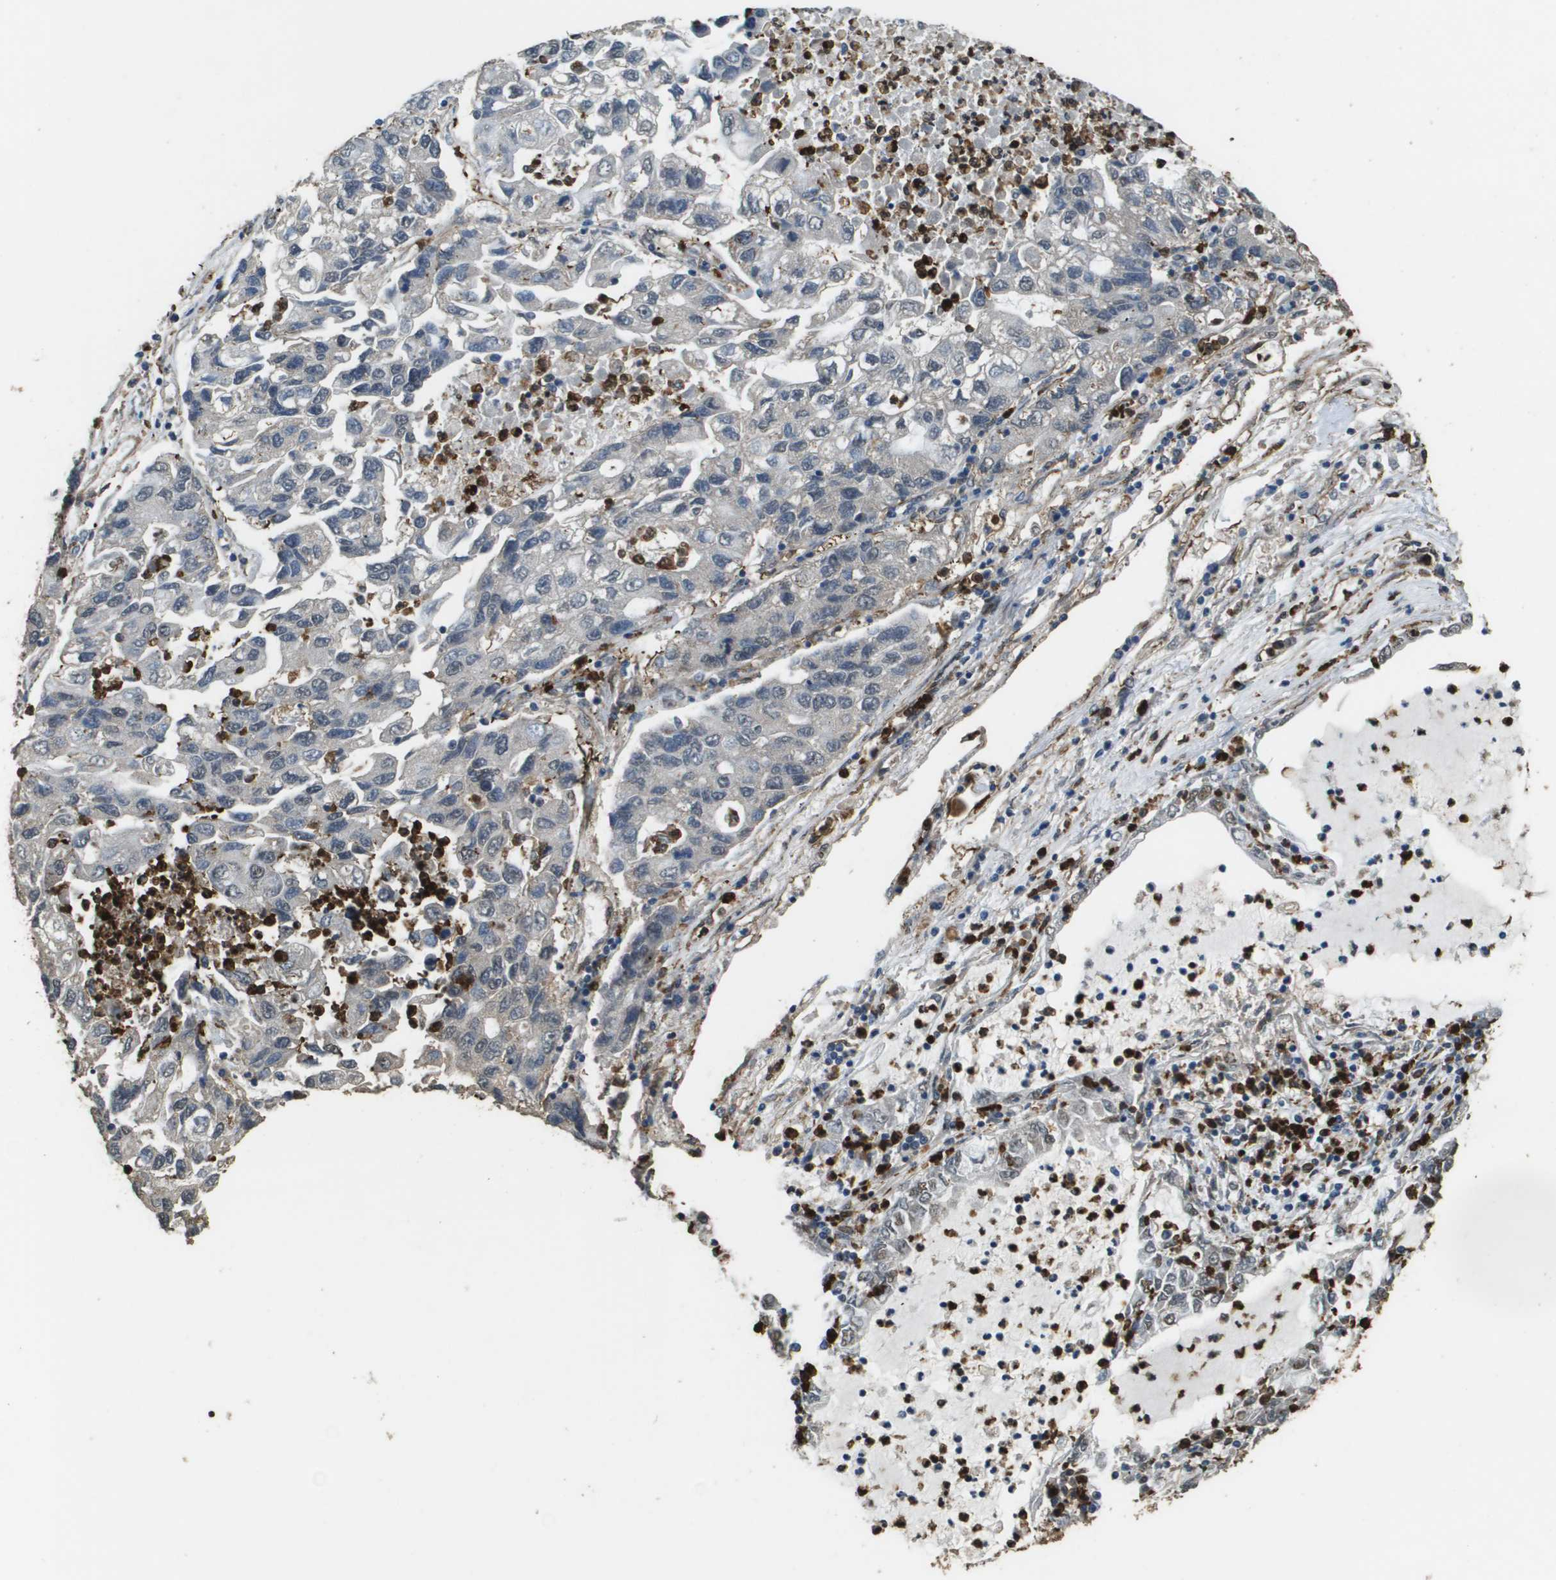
{"staining": {"intensity": "negative", "quantity": "none", "location": "none"}, "tissue": "lung cancer", "cell_type": "Tumor cells", "image_type": "cancer", "snomed": [{"axis": "morphology", "description": "Adenocarcinoma, NOS"}, {"axis": "topography", "description": "Lung"}], "caption": "IHC of human lung cancer shows no staining in tumor cells. Nuclei are stained in blue.", "gene": "AAMP", "patient": {"sex": "female", "age": 51}}